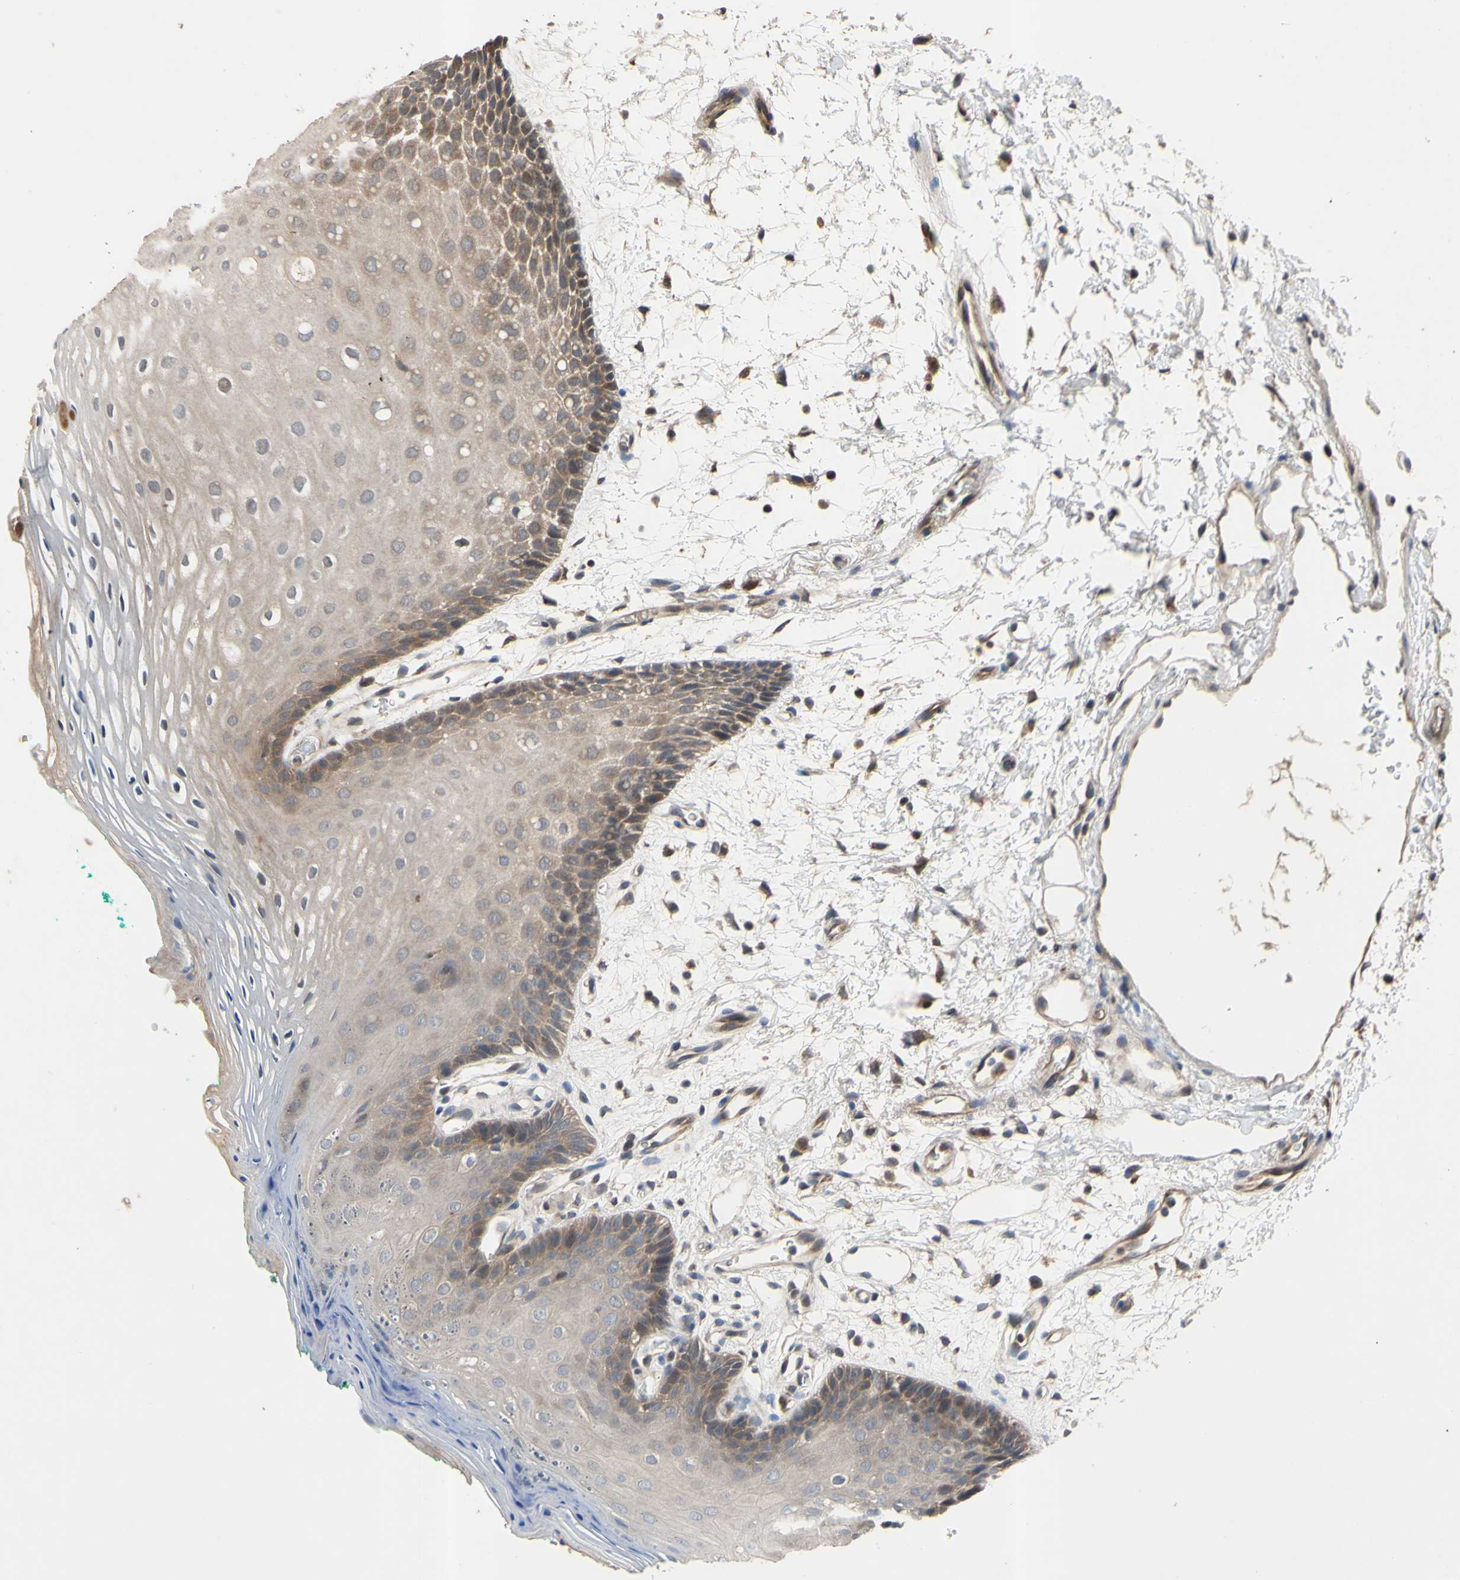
{"staining": {"intensity": "moderate", "quantity": "25%-75%", "location": "cytoplasmic/membranous"}, "tissue": "oral mucosa", "cell_type": "Squamous epithelial cells", "image_type": "normal", "snomed": [{"axis": "morphology", "description": "Normal tissue, NOS"}, {"axis": "topography", "description": "Skeletal muscle"}, {"axis": "topography", "description": "Oral tissue"}, {"axis": "topography", "description": "Peripheral nerve tissue"}], "caption": "Oral mucosa stained for a protein demonstrates moderate cytoplasmic/membranous positivity in squamous epithelial cells. Using DAB (brown) and hematoxylin (blue) stains, captured at high magnification using brightfield microscopy.", "gene": "XIAP", "patient": {"sex": "female", "age": 84}}